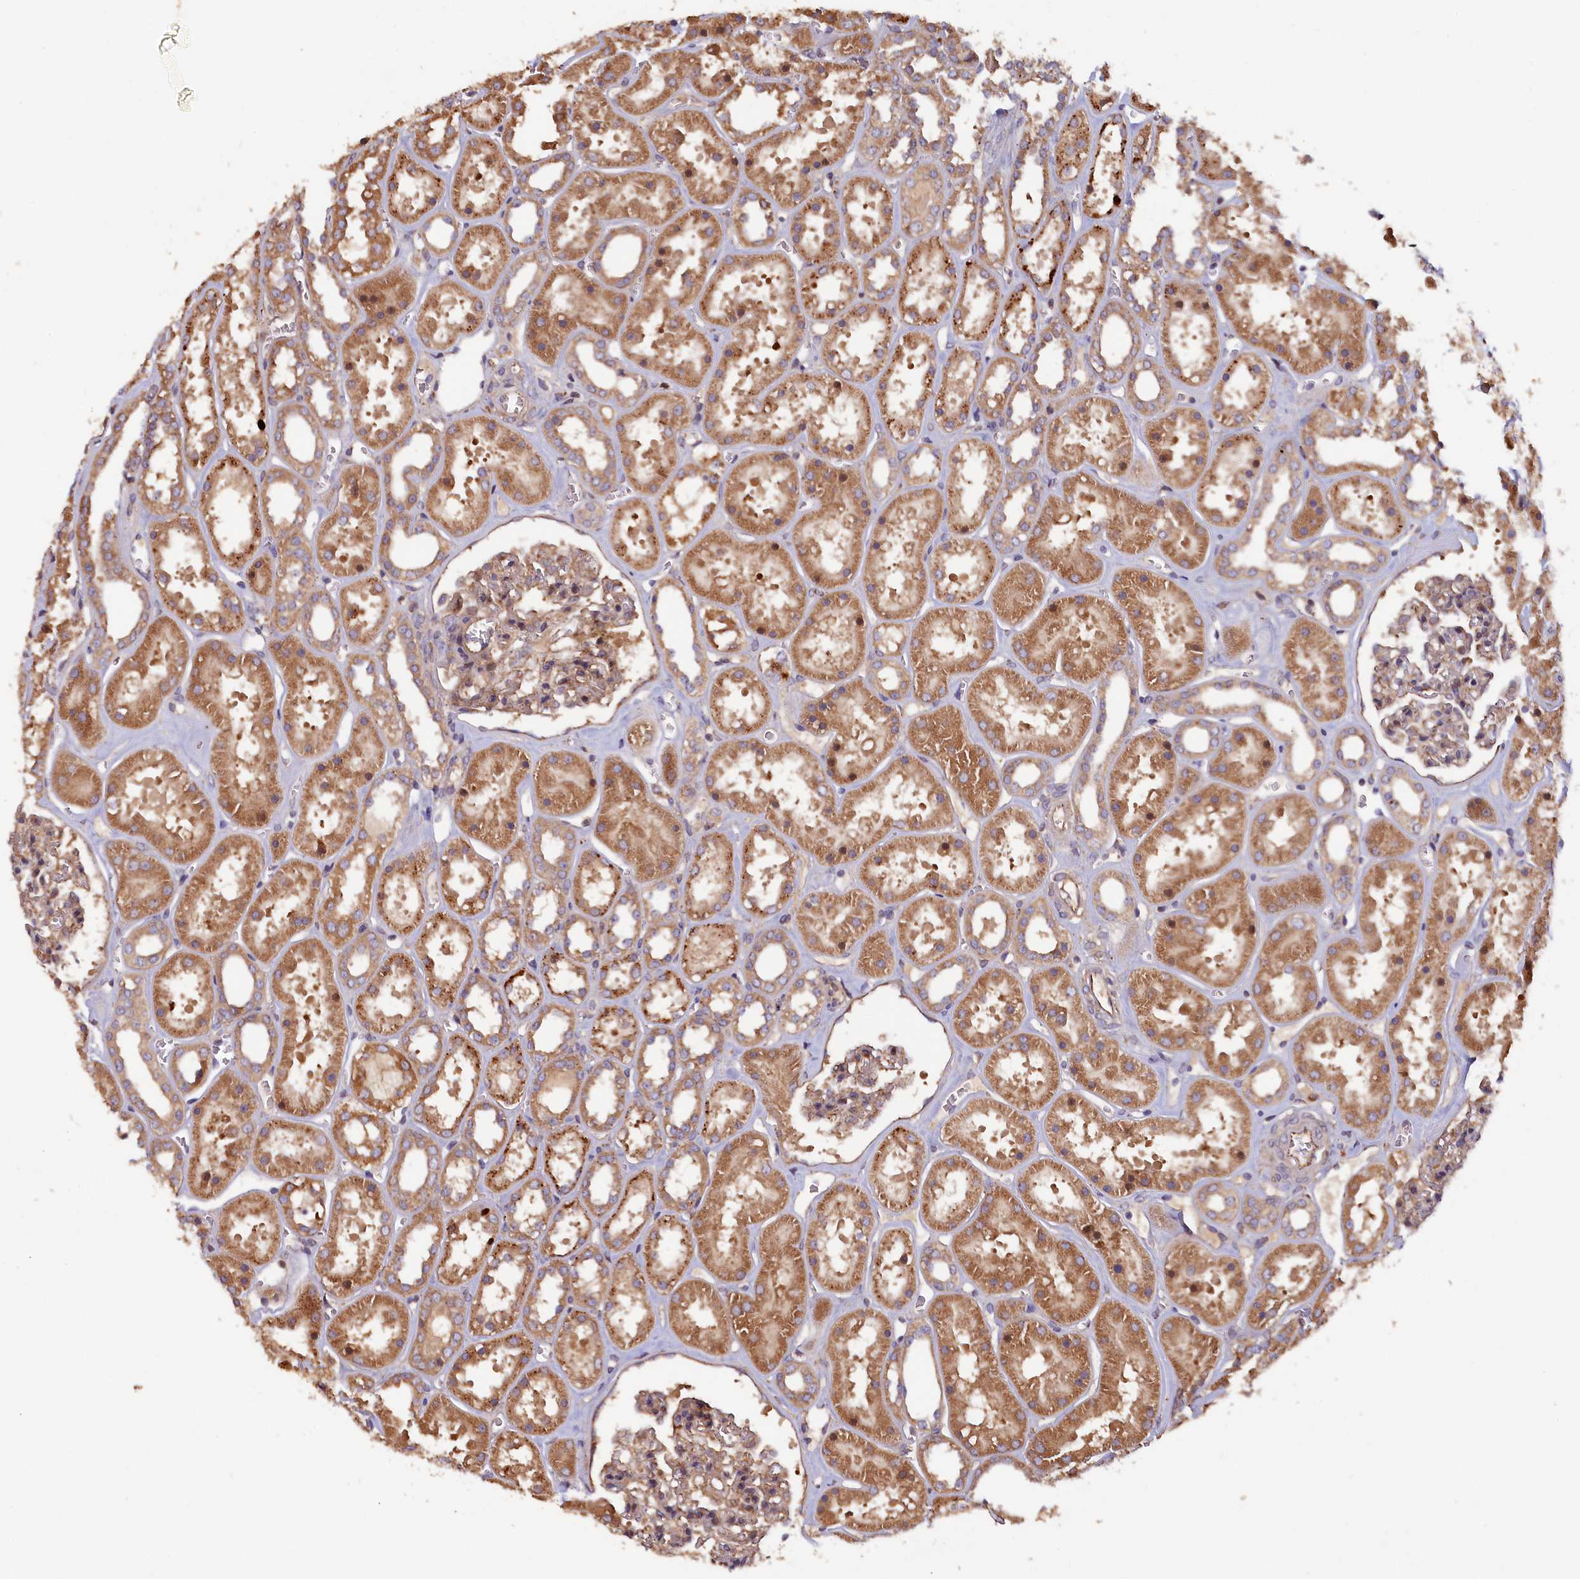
{"staining": {"intensity": "weak", "quantity": ">75%", "location": "cytoplasmic/membranous"}, "tissue": "kidney", "cell_type": "Cells in glomeruli", "image_type": "normal", "snomed": [{"axis": "morphology", "description": "Normal tissue, NOS"}, {"axis": "topography", "description": "Kidney"}], "caption": "Immunohistochemical staining of benign kidney reveals >75% levels of weak cytoplasmic/membranous protein positivity in about >75% of cells in glomeruli. The staining is performed using DAB brown chromogen to label protein expression. The nuclei are counter-stained blue using hematoxylin.", "gene": "GREB1L", "patient": {"sex": "female", "age": 41}}